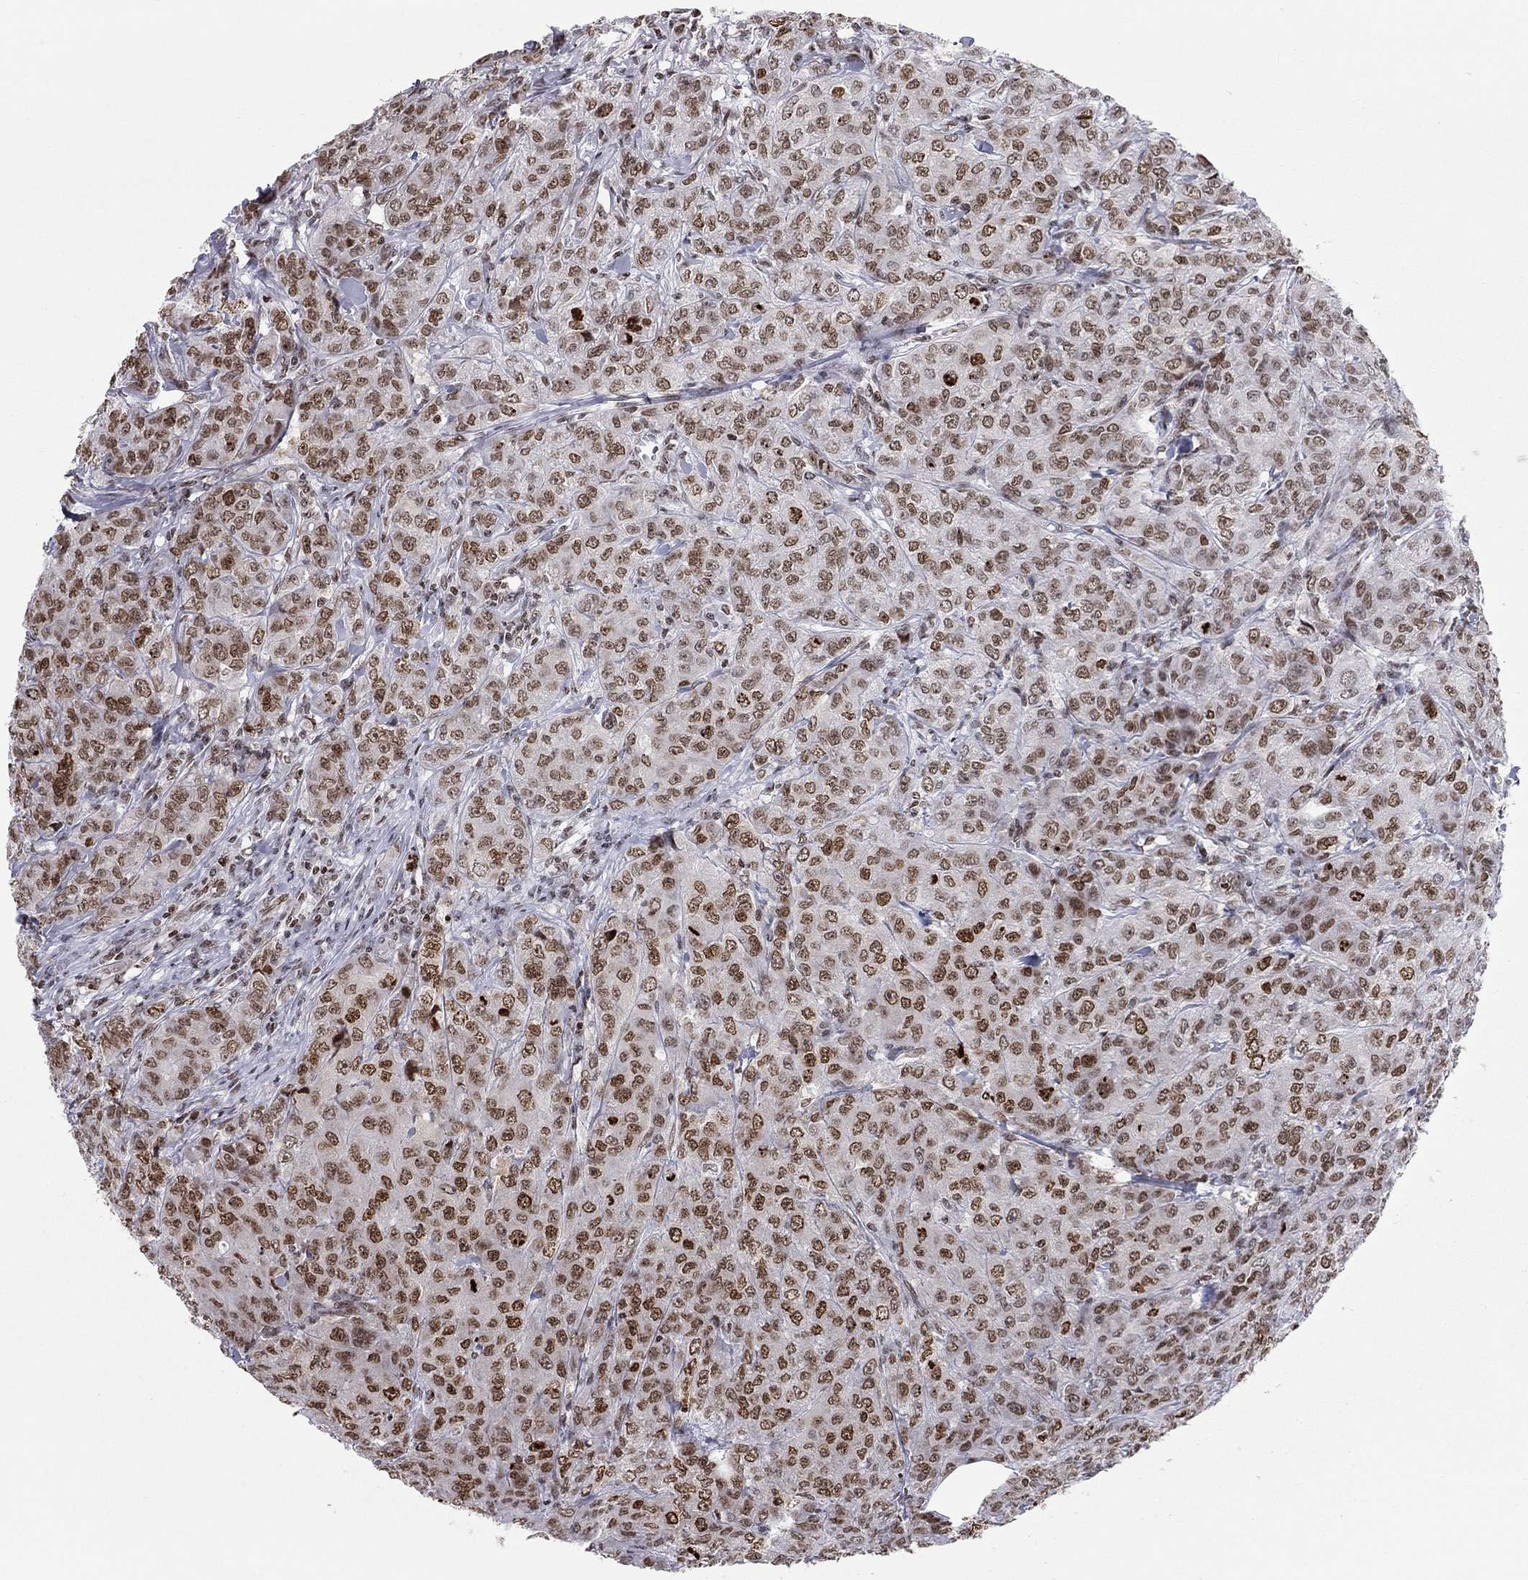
{"staining": {"intensity": "moderate", "quantity": ">75%", "location": "nuclear"}, "tissue": "breast cancer", "cell_type": "Tumor cells", "image_type": "cancer", "snomed": [{"axis": "morphology", "description": "Duct carcinoma"}, {"axis": "topography", "description": "Breast"}], "caption": "Protein expression by immunohistochemistry (IHC) exhibits moderate nuclear staining in about >75% of tumor cells in infiltrating ductal carcinoma (breast). The staining was performed using DAB (3,3'-diaminobenzidine) to visualize the protein expression in brown, while the nuclei were stained in blue with hematoxylin (Magnification: 20x).", "gene": "H2AX", "patient": {"sex": "female", "age": 43}}